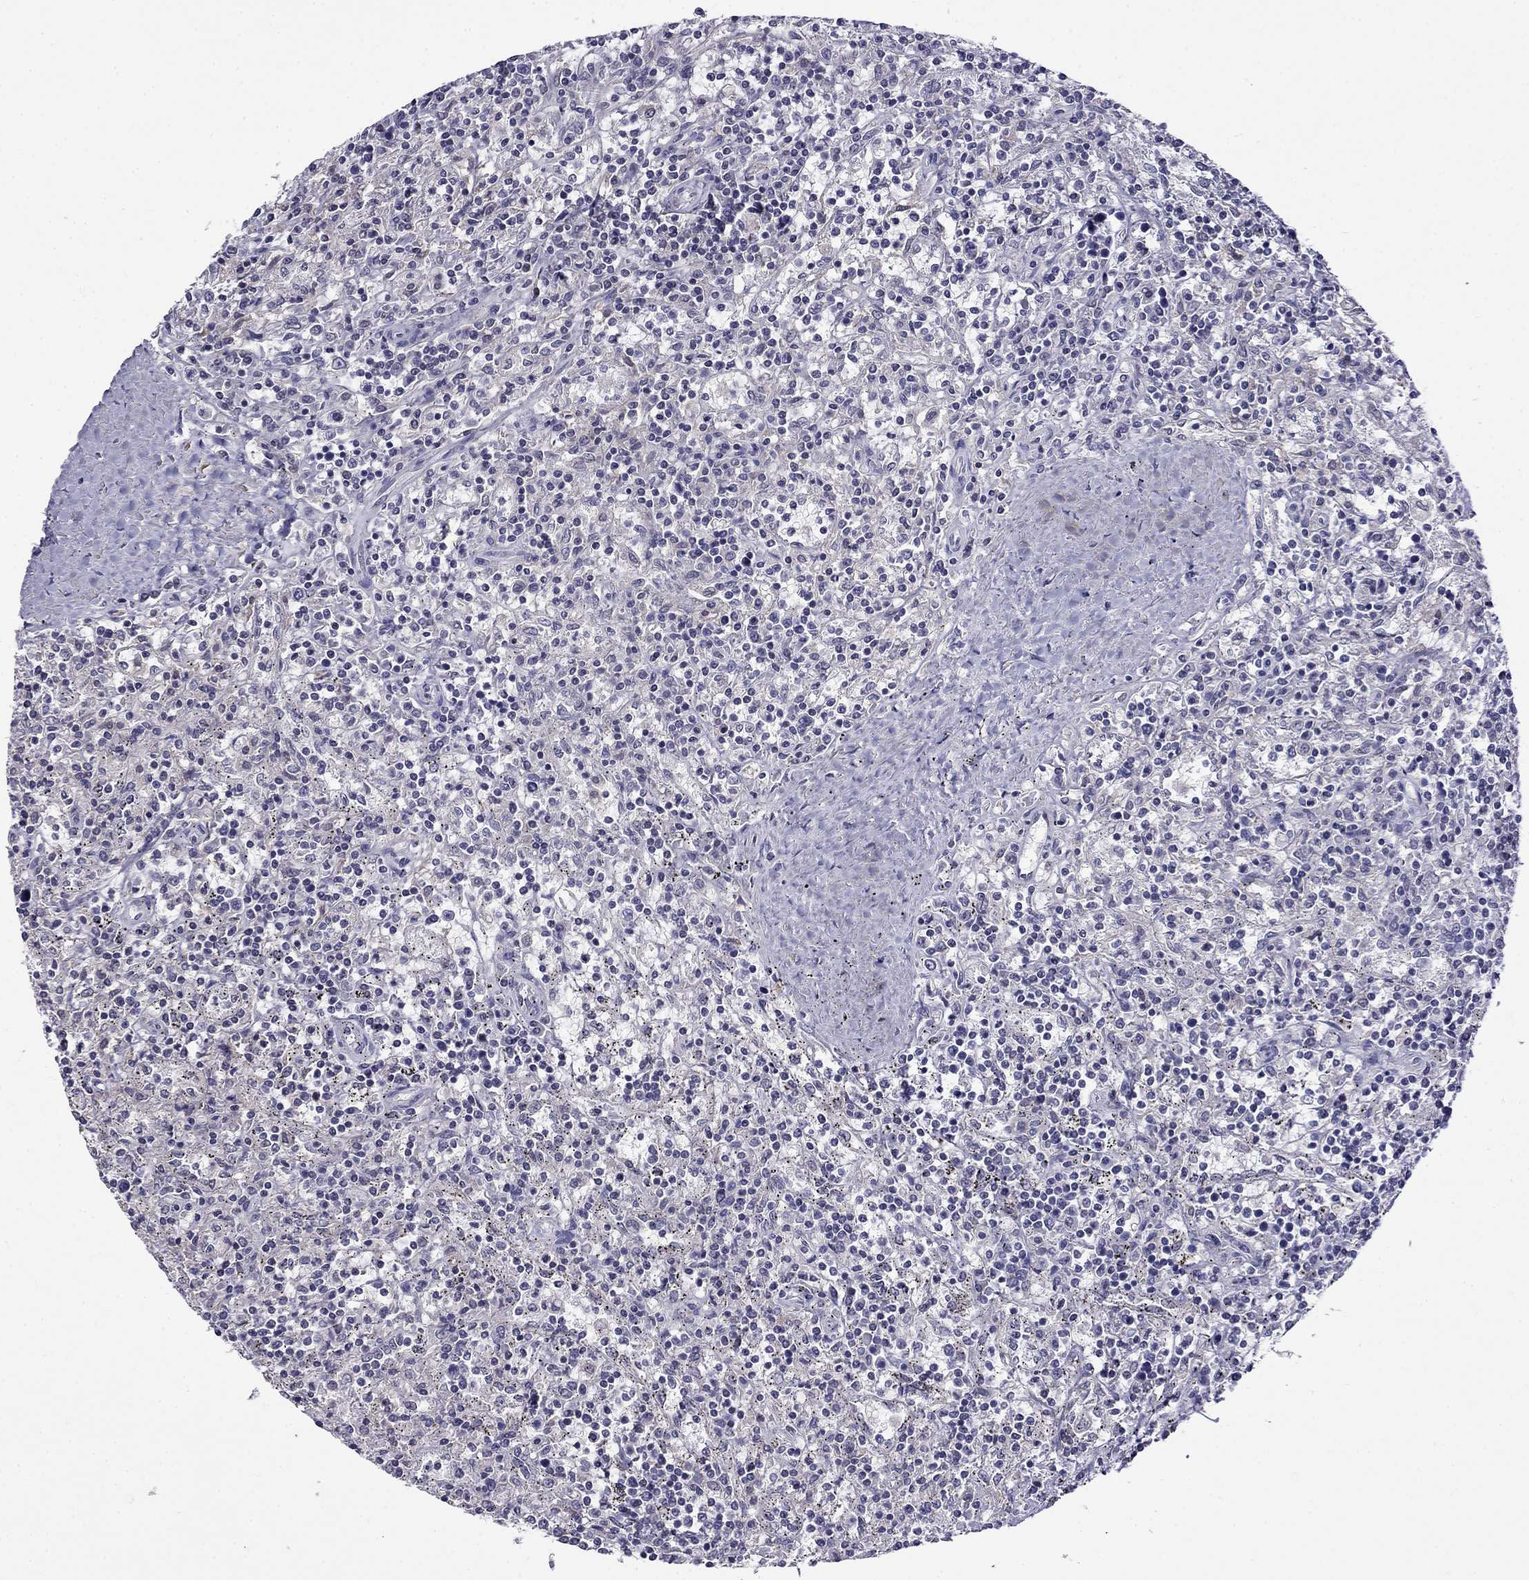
{"staining": {"intensity": "negative", "quantity": "none", "location": "none"}, "tissue": "lymphoma", "cell_type": "Tumor cells", "image_type": "cancer", "snomed": [{"axis": "morphology", "description": "Malignant lymphoma, non-Hodgkin's type, Low grade"}, {"axis": "topography", "description": "Spleen"}], "caption": "DAB (3,3'-diaminobenzidine) immunohistochemical staining of malignant lymphoma, non-Hodgkin's type (low-grade) shows no significant expression in tumor cells.", "gene": "PRR18", "patient": {"sex": "male", "age": 62}}